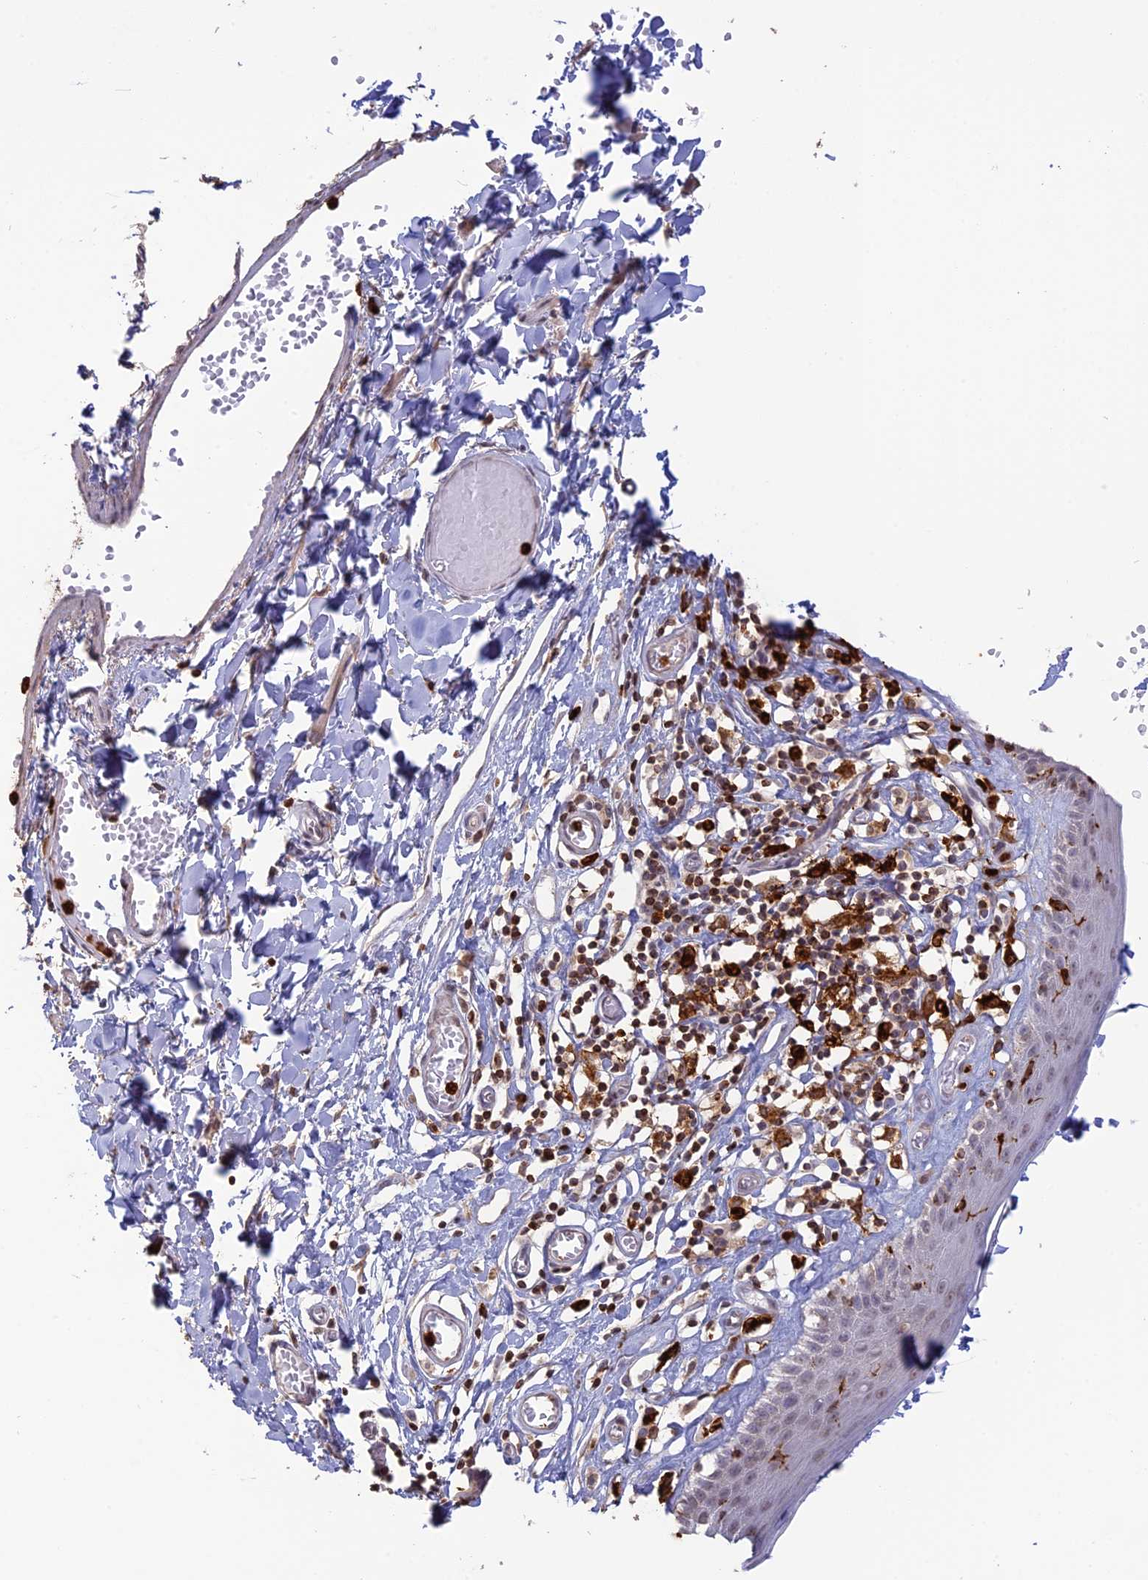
{"staining": {"intensity": "negative", "quantity": "none", "location": "none"}, "tissue": "skin", "cell_type": "Epidermal cells", "image_type": "normal", "snomed": [{"axis": "morphology", "description": "Normal tissue, NOS"}, {"axis": "topography", "description": "Adipose tissue"}, {"axis": "topography", "description": "Vascular tissue"}, {"axis": "topography", "description": "Vulva"}, {"axis": "topography", "description": "Peripheral nerve tissue"}], "caption": "Epidermal cells are negative for brown protein staining in normal skin. (DAB (3,3'-diaminobenzidine) immunohistochemistry (IHC) with hematoxylin counter stain).", "gene": "APOBR", "patient": {"sex": "female", "age": 86}}